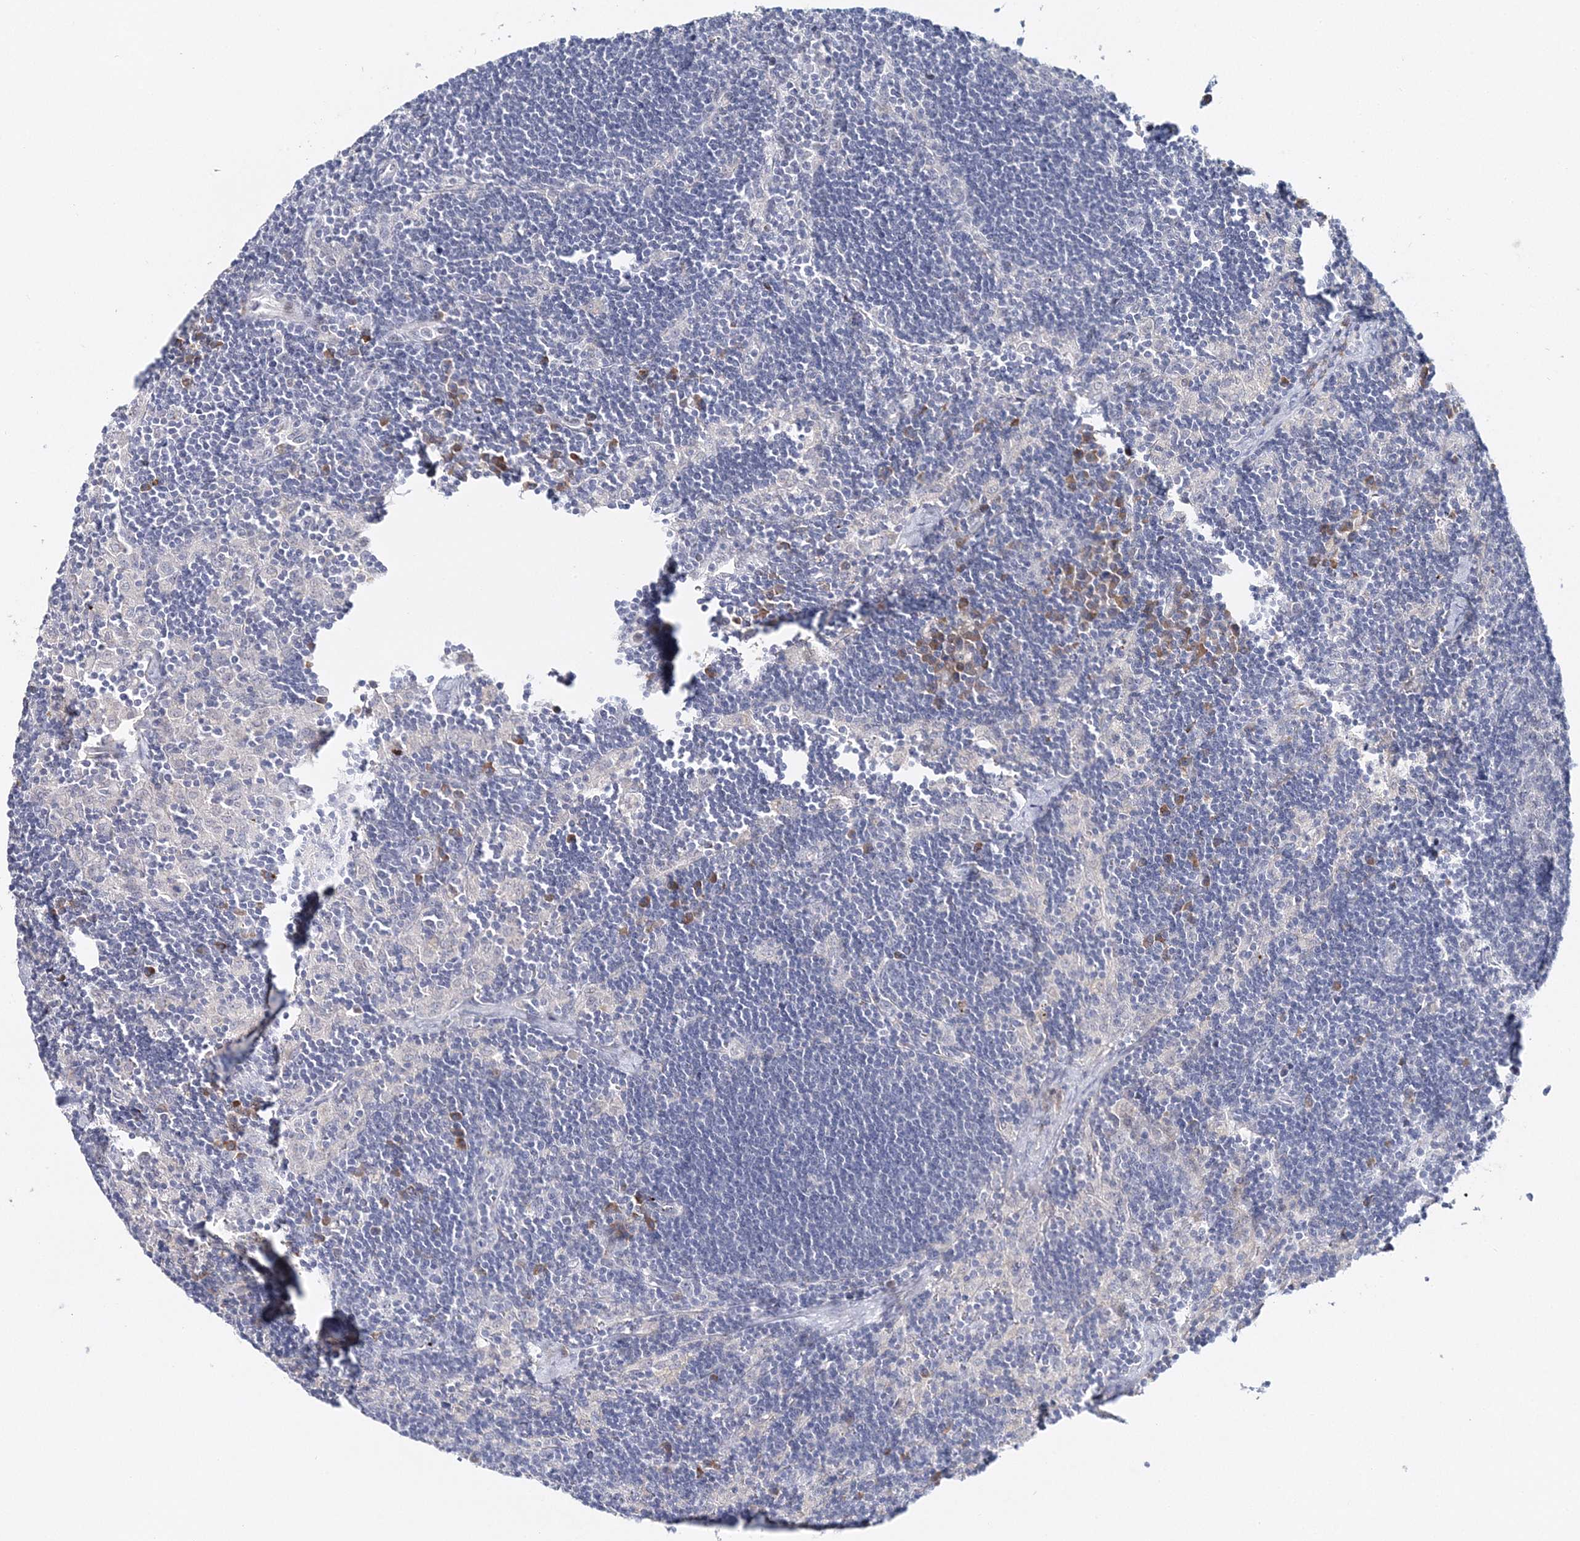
{"staining": {"intensity": "negative", "quantity": "none", "location": "none"}, "tissue": "lymph node", "cell_type": "Germinal center cells", "image_type": "normal", "snomed": [{"axis": "morphology", "description": "Normal tissue, NOS"}, {"axis": "topography", "description": "Lymph node"}], "caption": "The immunohistochemistry (IHC) micrograph has no significant expression in germinal center cells of lymph node.", "gene": "MYOZ2", "patient": {"sex": "male", "age": 24}}